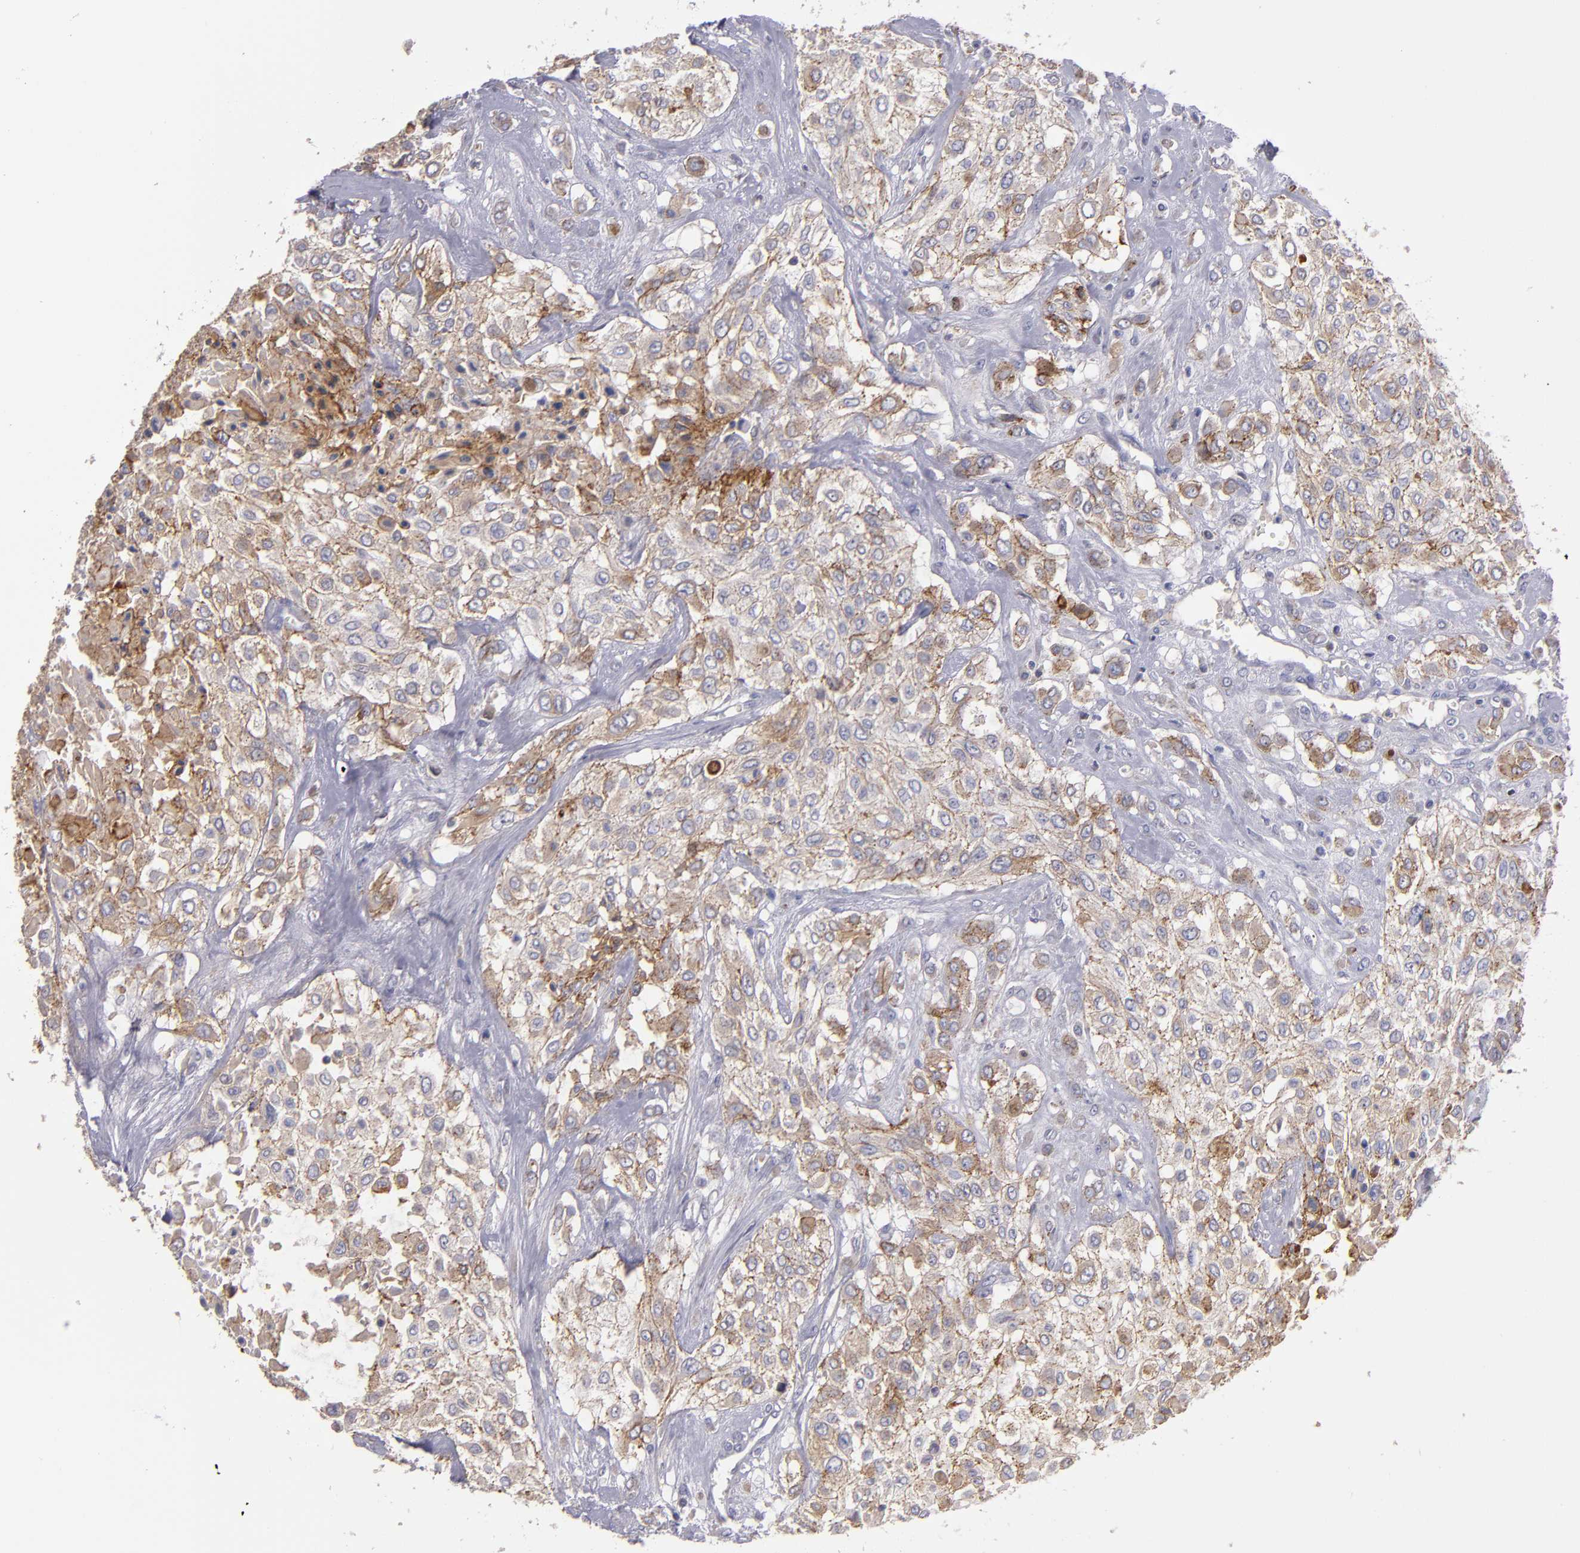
{"staining": {"intensity": "moderate", "quantity": ">75%", "location": "cytoplasmic/membranous"}, "tissue": "urothelial cancer", "cell_type": "Tumor cells", "image_type": "cancer", "snomed": [{"axis": "morphology", "description": "Urothelial carcinoma, High grade"}, {"axis": "topography", "description": "Urinary bladder"}], "caption": "The photomicrograph displays staining of urothelial cancer, revealing moderate cytoplasmic/membranous protein positivity (brown color) within tumor cells. (DAB IHC with brightfield microscopy, high magnification).", "gene": "CDH3", "patient": {"sex": "male", "age": 57}}